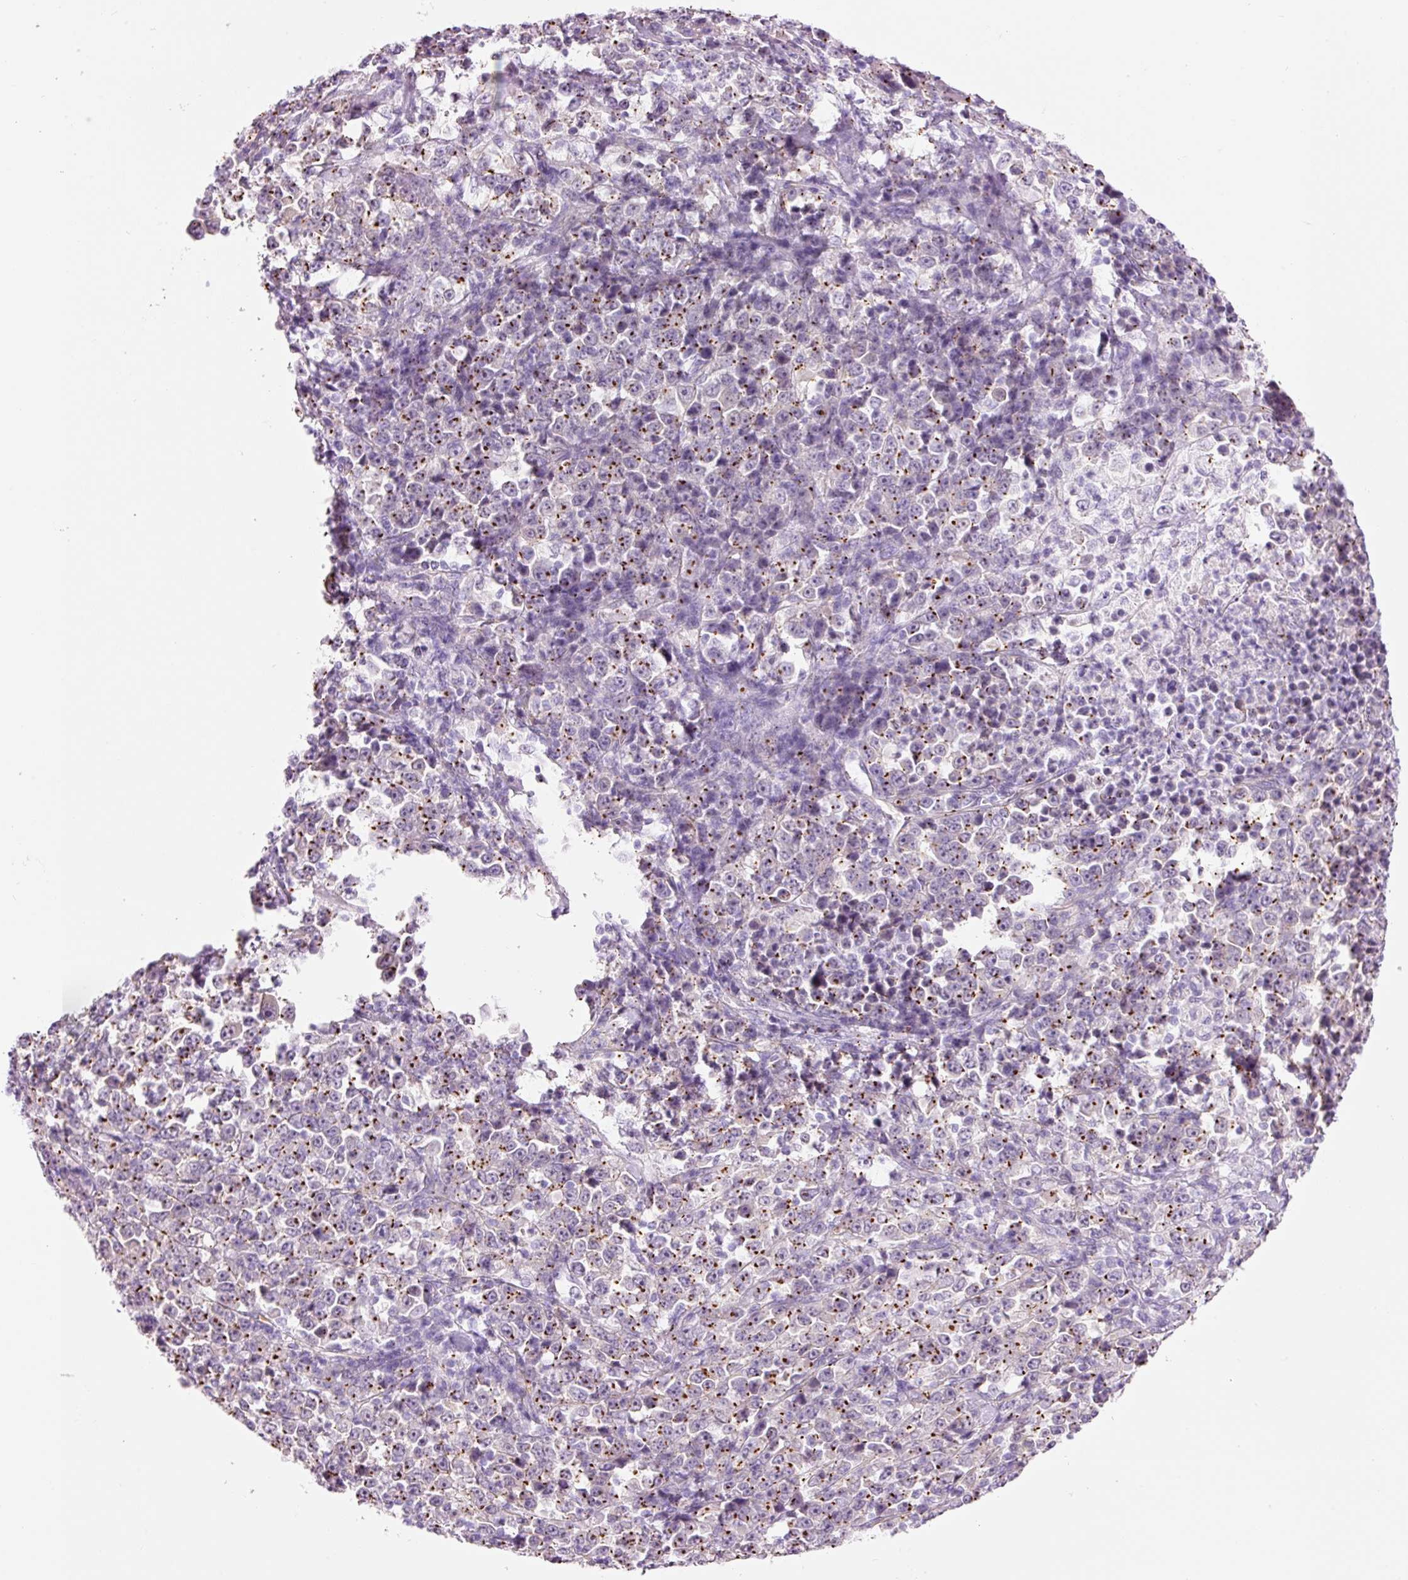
{"staining": {"intensity": "moderate", "quantity": "25%-75%", "location": "cytoplasmic/membranous"}, "tissue": "stomach cancer", "cell_type": "Tumor cells", "image_type": "cancer", "snomed": [{"axis": "morphology", "description": "Normal tissue, NOS"}, {"axis": "morphology", "description": "Adenocarcinoma, NOS"}, {"axis": "topography", "description": "Stomach, upper"}, {"axis": "topography", "description": "Stomach"}], "caption": "Immunohistochemical staining of human stomach cancer (adenocarcinoma) demonstrates moderate cytoplasmic/membranous protein staining in about 25%-75% of tumor cells.", "gene": "HSPA4L", "patient": {"sex": "male", "age": 59}}